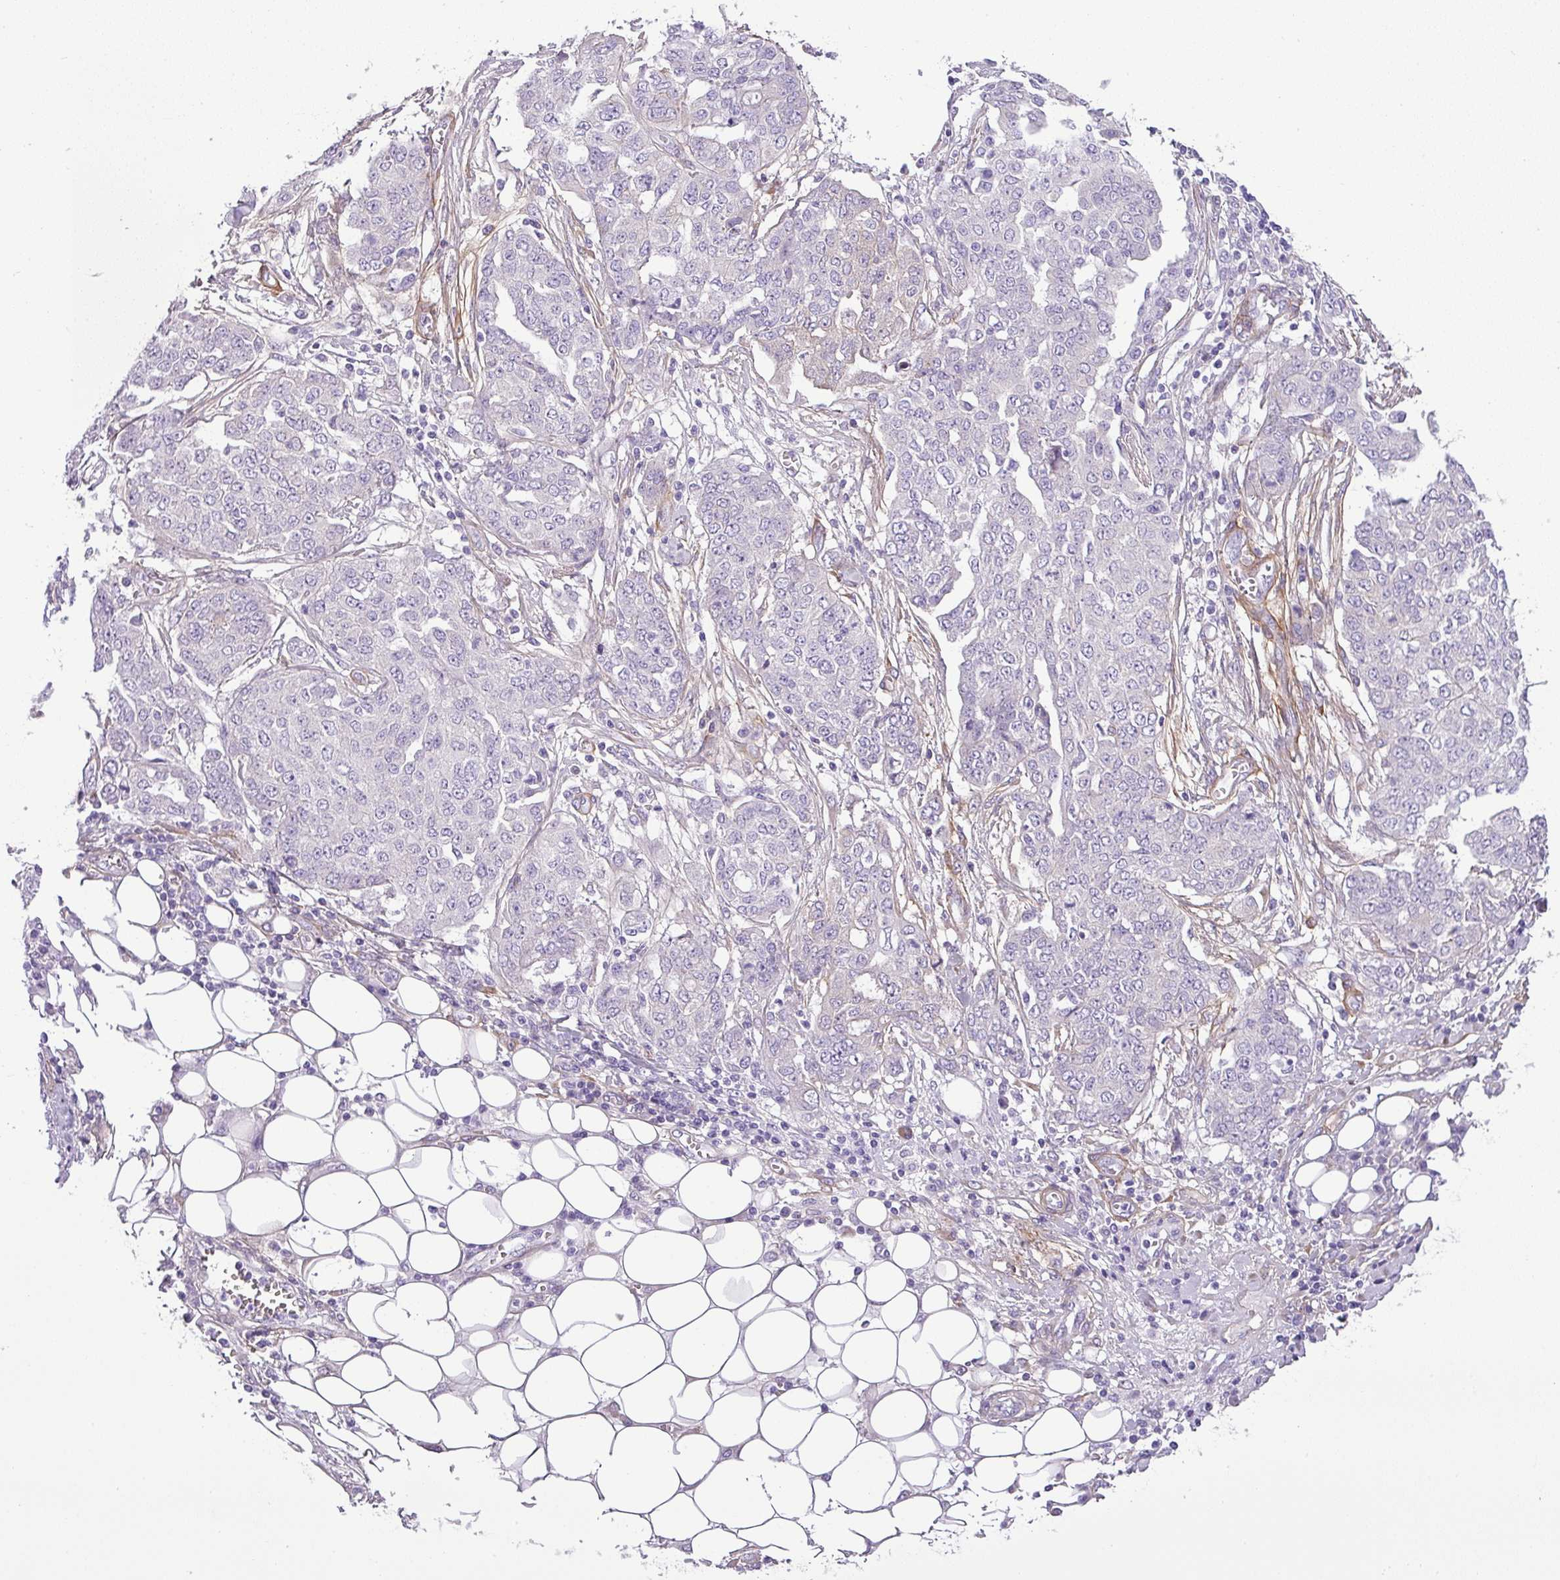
{"staining": {"intensity": "negative", "quantity": "none", "location": "none"}, "tissue": "ovarian cancer", "cell_type": "Tumor cells", "image_type": "cancer", "snomed": [{"axis": "morphology", "description": "Cystadenocarcinoma, serous, NOS"}, {"axis": "topography", "description": "Soft tissue"}, {"axis": "topography", "description": "Ovary"}], "caption": "Immunohistochemistry histopathology image of neoplastic tissue: ovarian serous cystadenocarcinoma stained with DAB (3,3'-diaminobenzidine) reveals no significant protein expression in tumor cells. The staining is performed using DAB brown chromogen with nuclei counter-stained in using hematoxylin.", "gene": "PARD6G", "patient": {"sex": "female", "age": 57}}